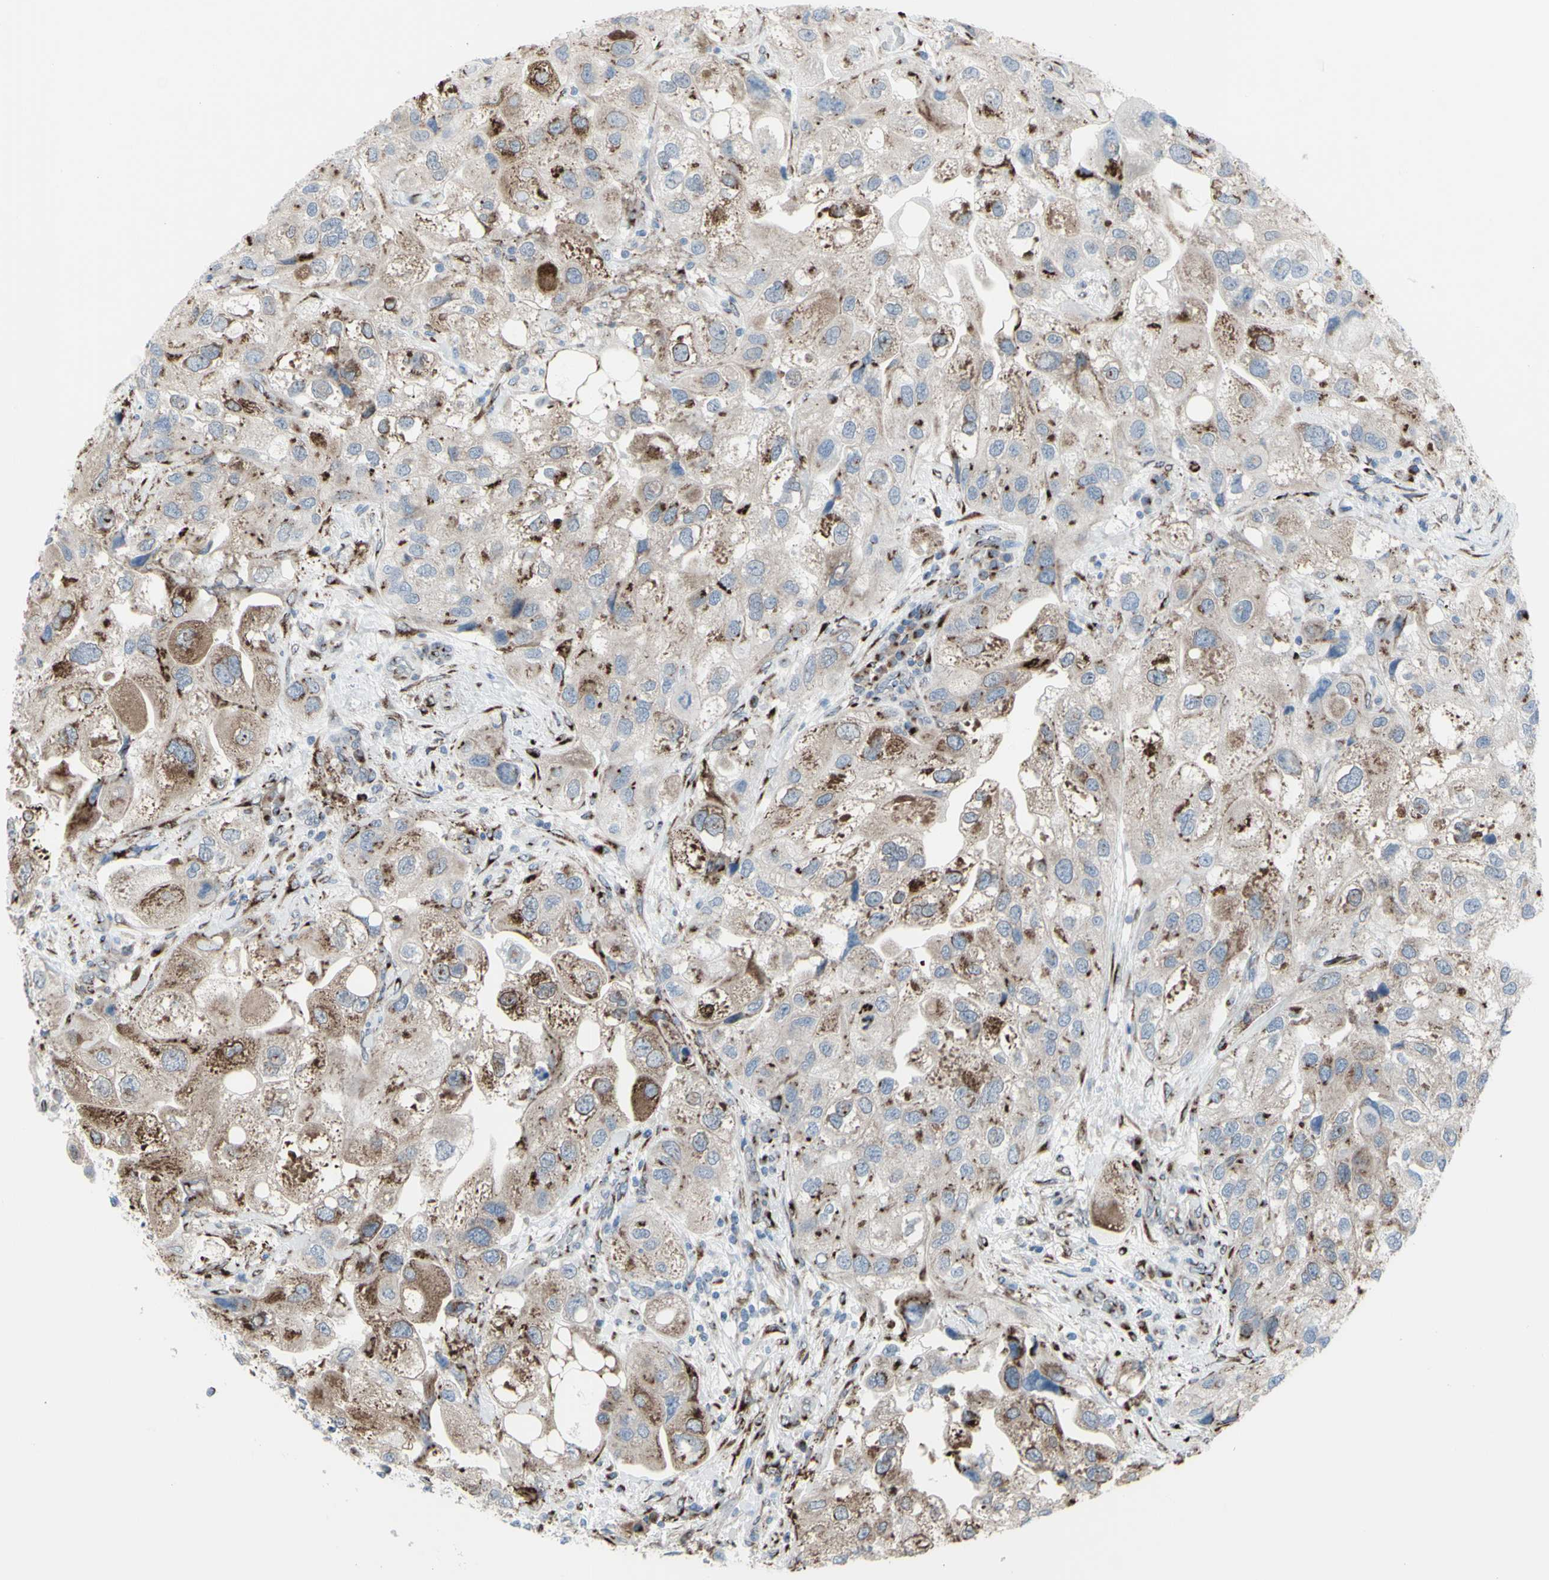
{"staining": {"intensity": "moderate", "quantity": "25%-75%", "location": "cytoplasmic/membranous"}, "tissue": "urothelial cancer", "cell_type": "Tumor cells", "image_type": "cancer", "snomed": [{"axis": "morphology", "description": "Urothelial carcinoma, High grade"}, {"axis": "topography", "description": "Urinary bladder"}], "caption": "Human urothelial carcinoma (high-grade) stained with a protein marker reveals moderate staining in tumor cells.", "gene": "GLG1", "patient": {"sex": "female", "age": 64}}